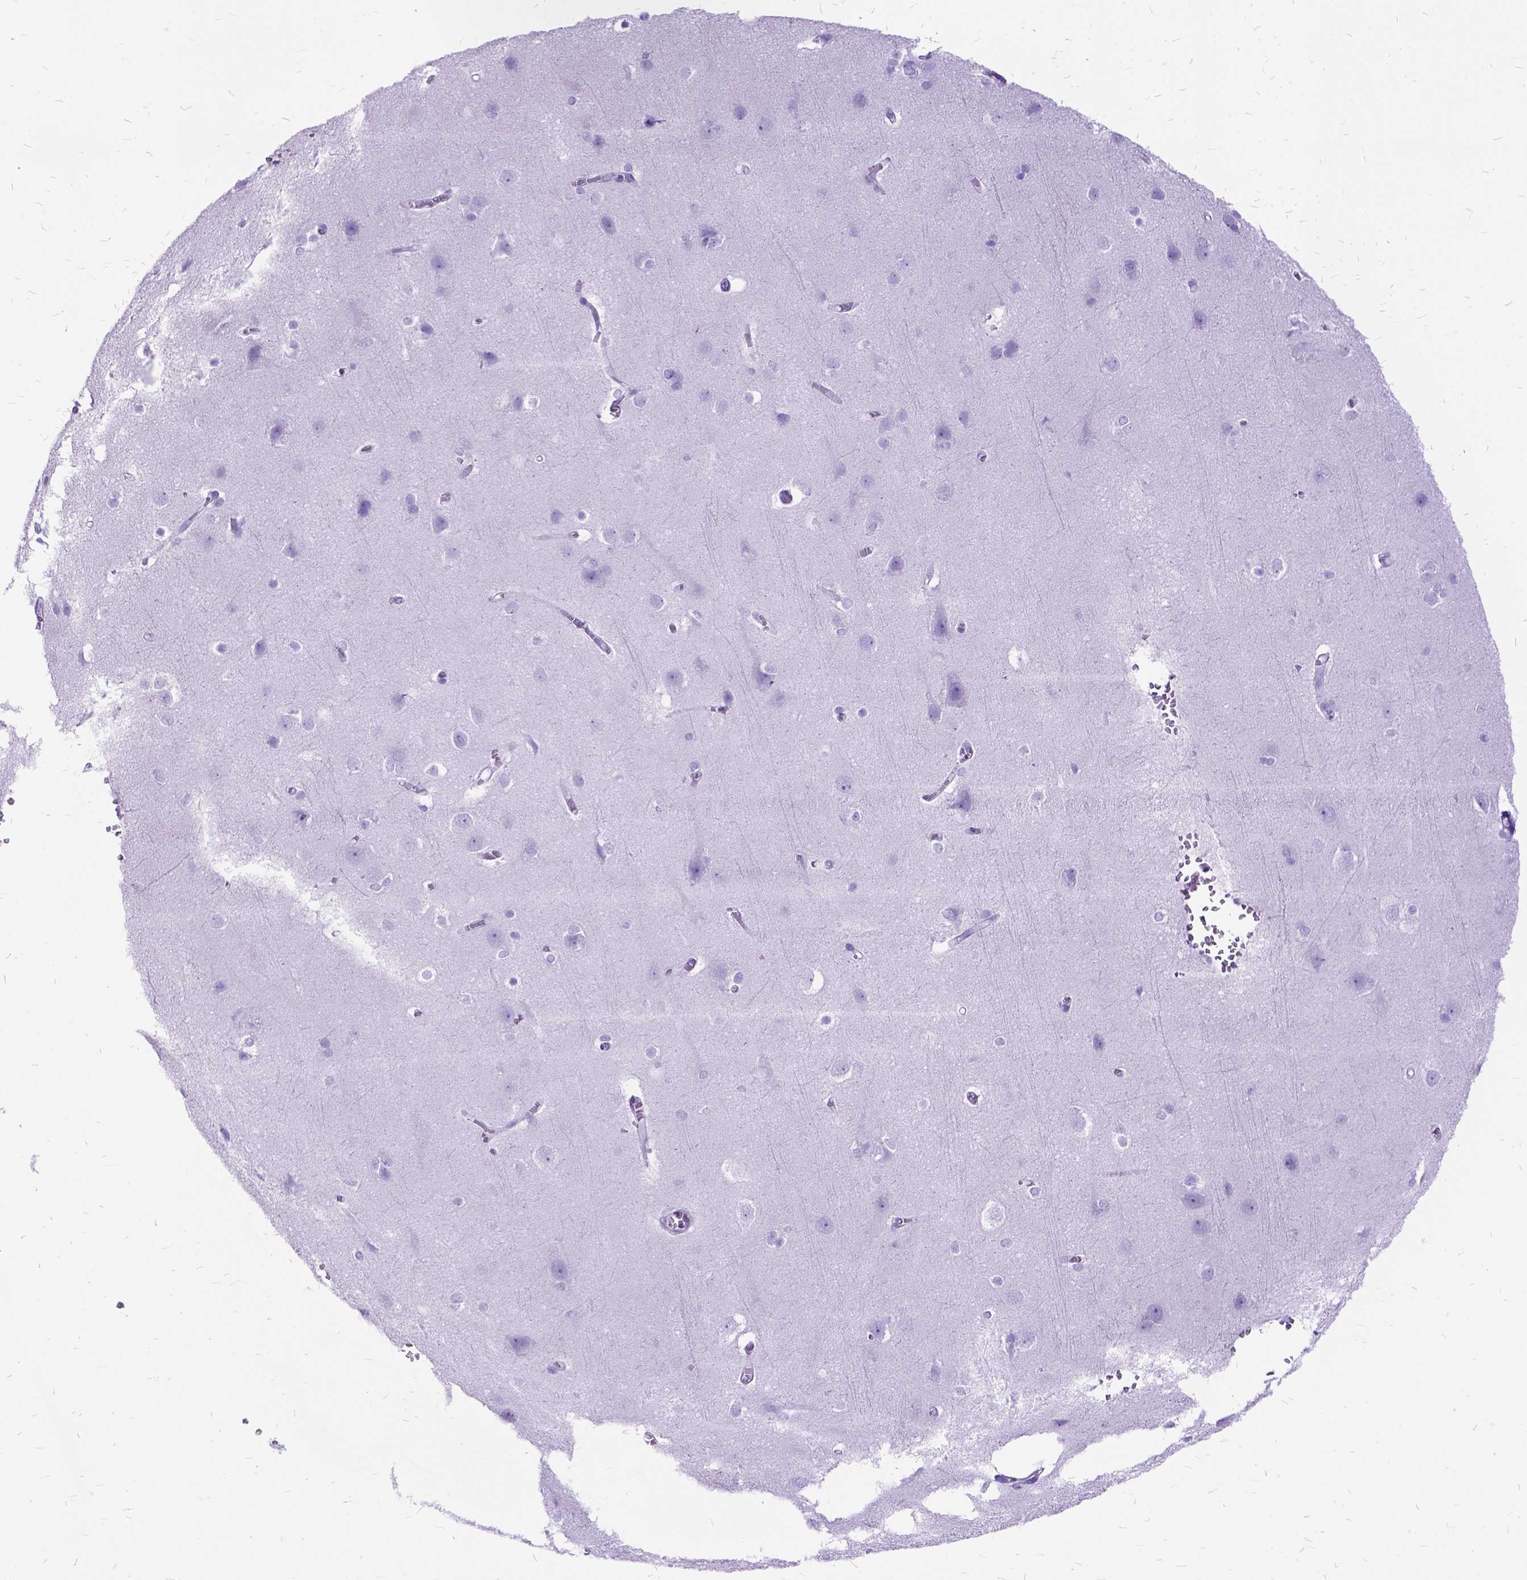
{"staining": {"intensity": "negative", "quantity": "none", "location": "none"}, "tissue": "cerebral cortex", "cell_type": "Endothelial cells", "image_type": "normal", "snomed": [{"axis": "morphology", "description": "Normal tissue, NOS"}, {"axis": "topography", "description": "Cerebral cortex"}], "caption": "Cerebral cortex stained for a protein using immunohistochemistry (IHC) demonstrates no positivity endothelial cells.", "gene": "ARL9", "patient": {"sex": "male", "age": 37}}